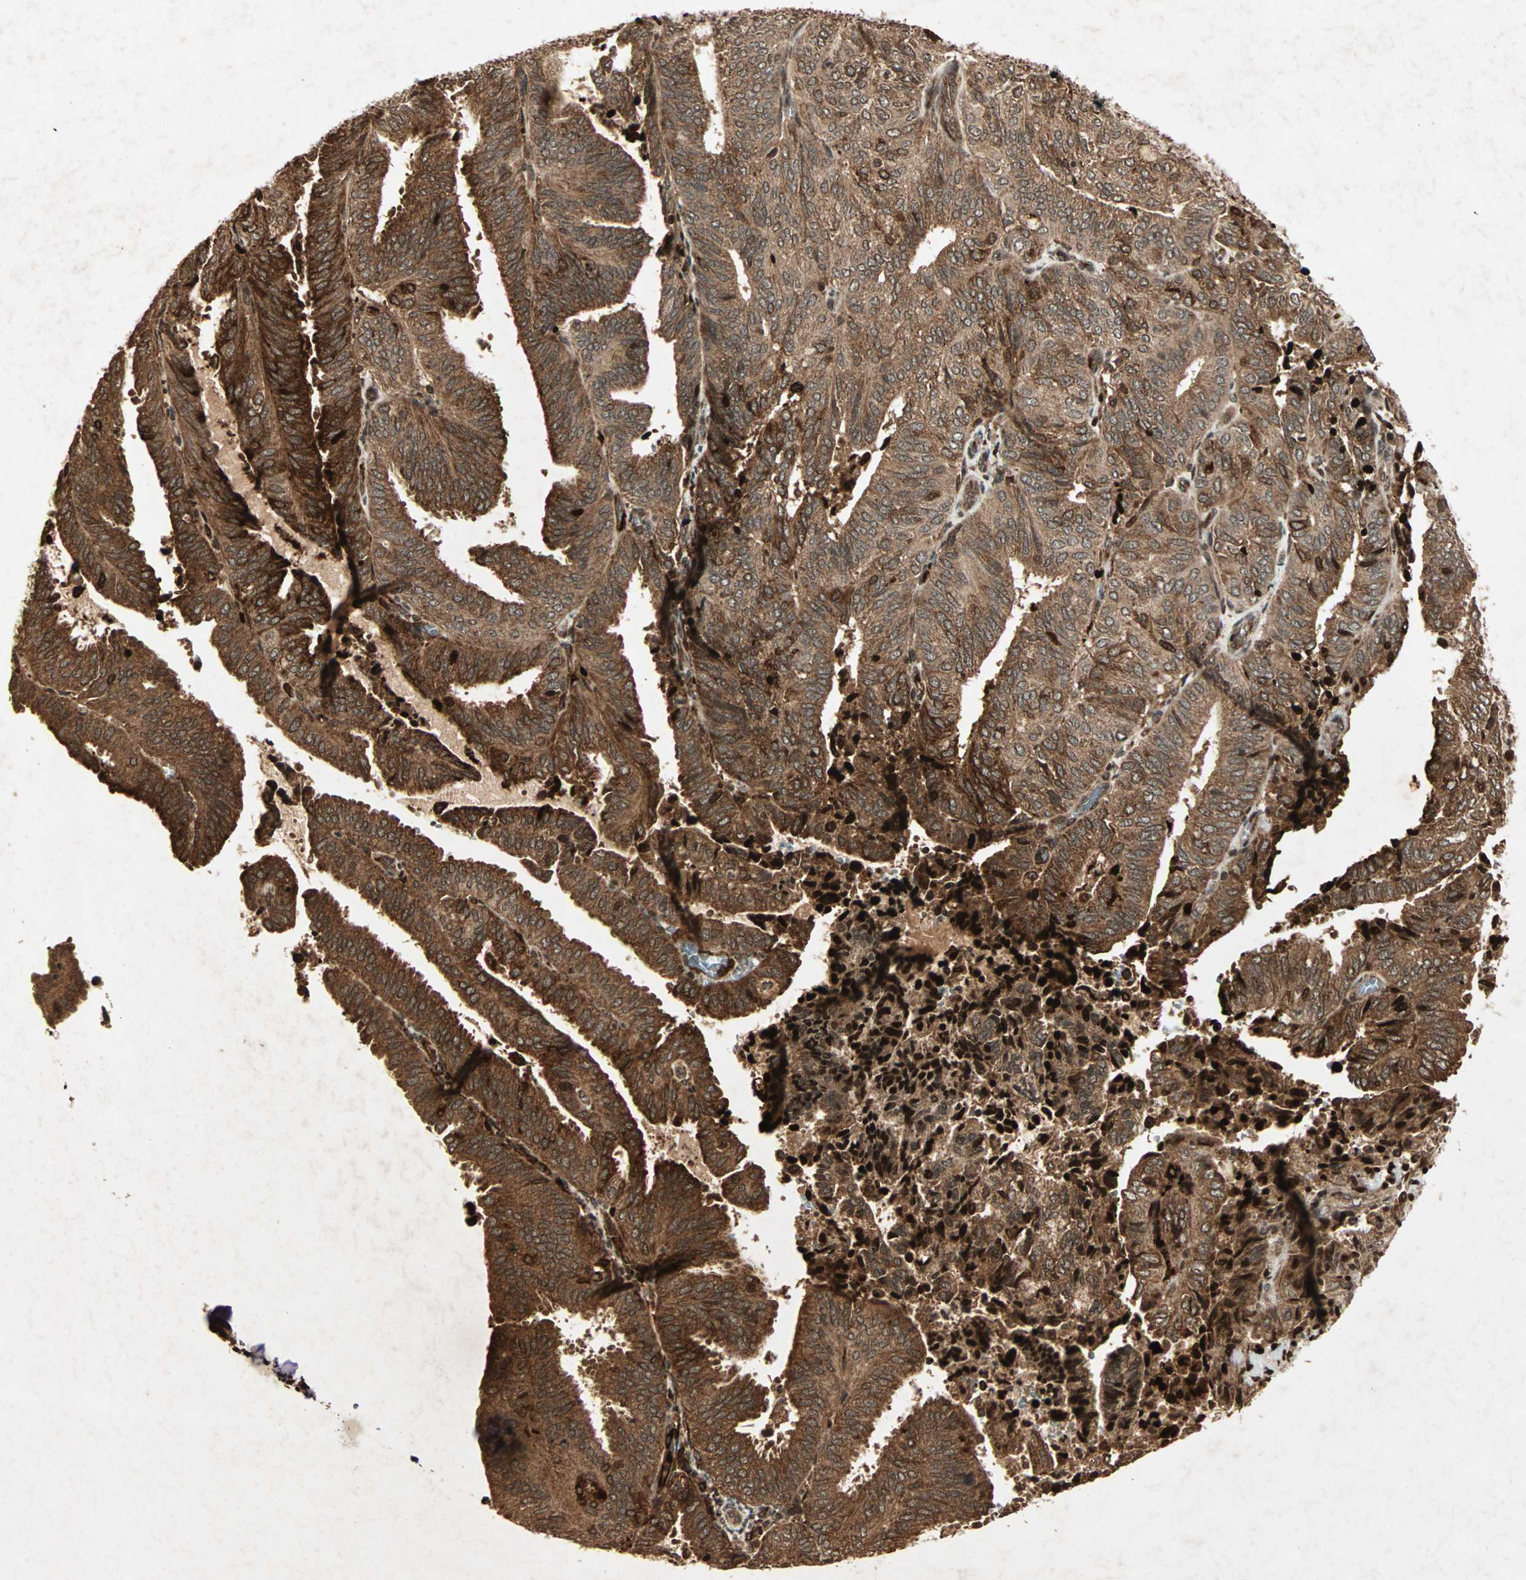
{"staining": {"intensity": "strong", "quantity": ">75%", "location": "cytoplasmic/membranous"}, "tissue": "endometrial cancer", "cell_type": "Tumor cells", "image_type": "cancer", "snomed": [{"axis": "morphology", "description": "Adenocarcinoma, NOS"}, {"axis": "topography", "description": "Uterus"}], "caption": "IHC staining of endometrial cancer (adenocarcinoma), which reveals high levels of strong cytoplasmic/membranous positivity in about >75% of tumor cells indicating strong cytoplasmic/membranous protein positivity. The staining was performed using DAB (brown) for protein detection and nuclei were counterstained in hematoxylin (blue).", "gene": "RFFL", "patient": {"sex": "female", "age": 60}}